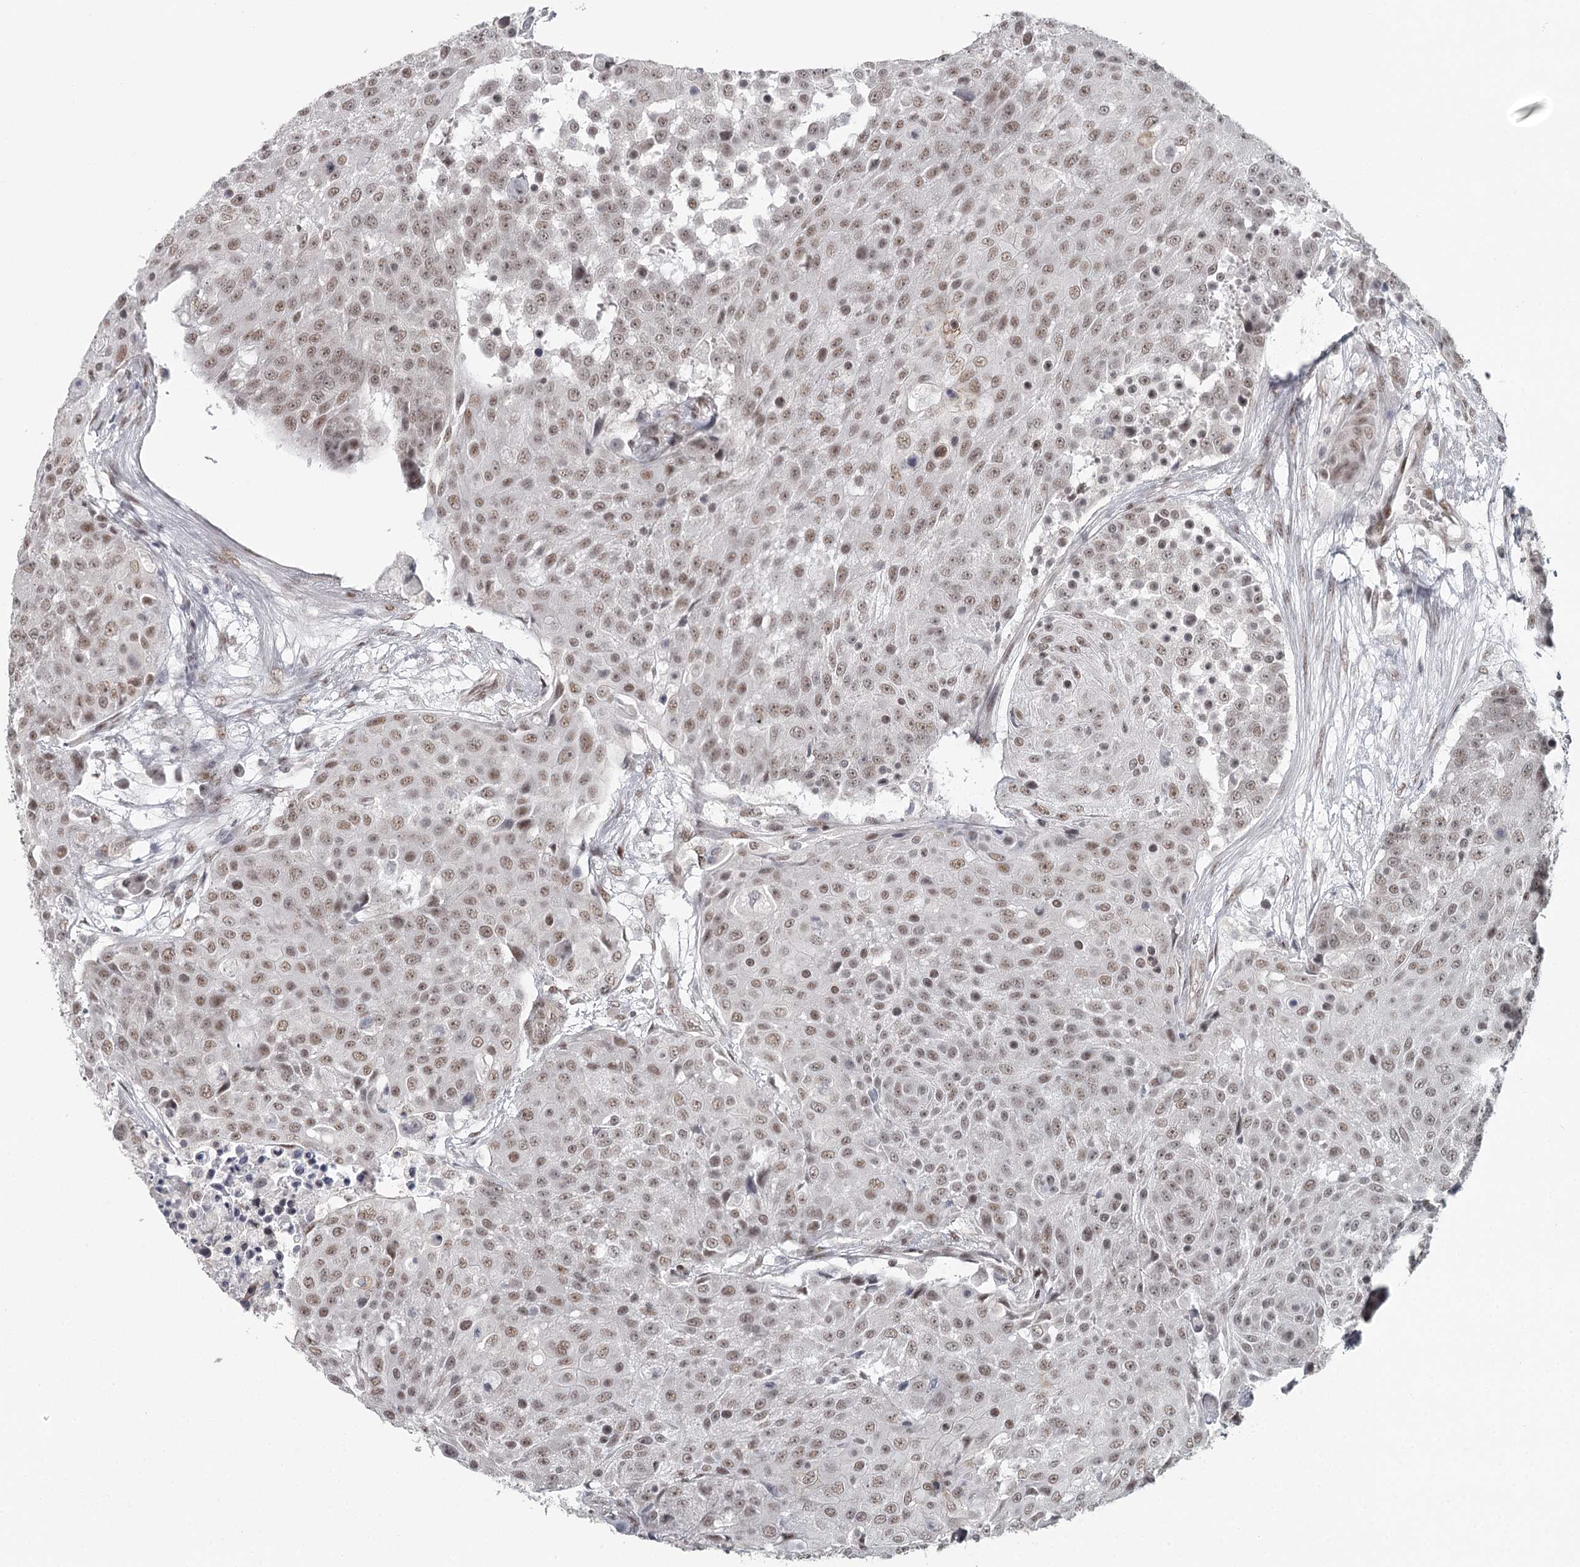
{"staining": {"intensity": "moderate", "quantity": ">75%", "location": "nuclear"}, "tissue": "urothelial cancer", "cell_type": "Tumor cells", "image_type": "cancer", "snomed": [{"axis": "morphology", "description": "Urothelial carcinoma, High grade"}, {"axis": "topography", "description": "Urinary bladder"}], "caption": "A photomicrograph showing moderate nuclear expression in about >75% of tumor cells in high-grade urothelial carcinoma, as visualized by brown immunohistochemical staining.", "gene": "FAM13C", "patient": {"sex": "female", "age": 63}}